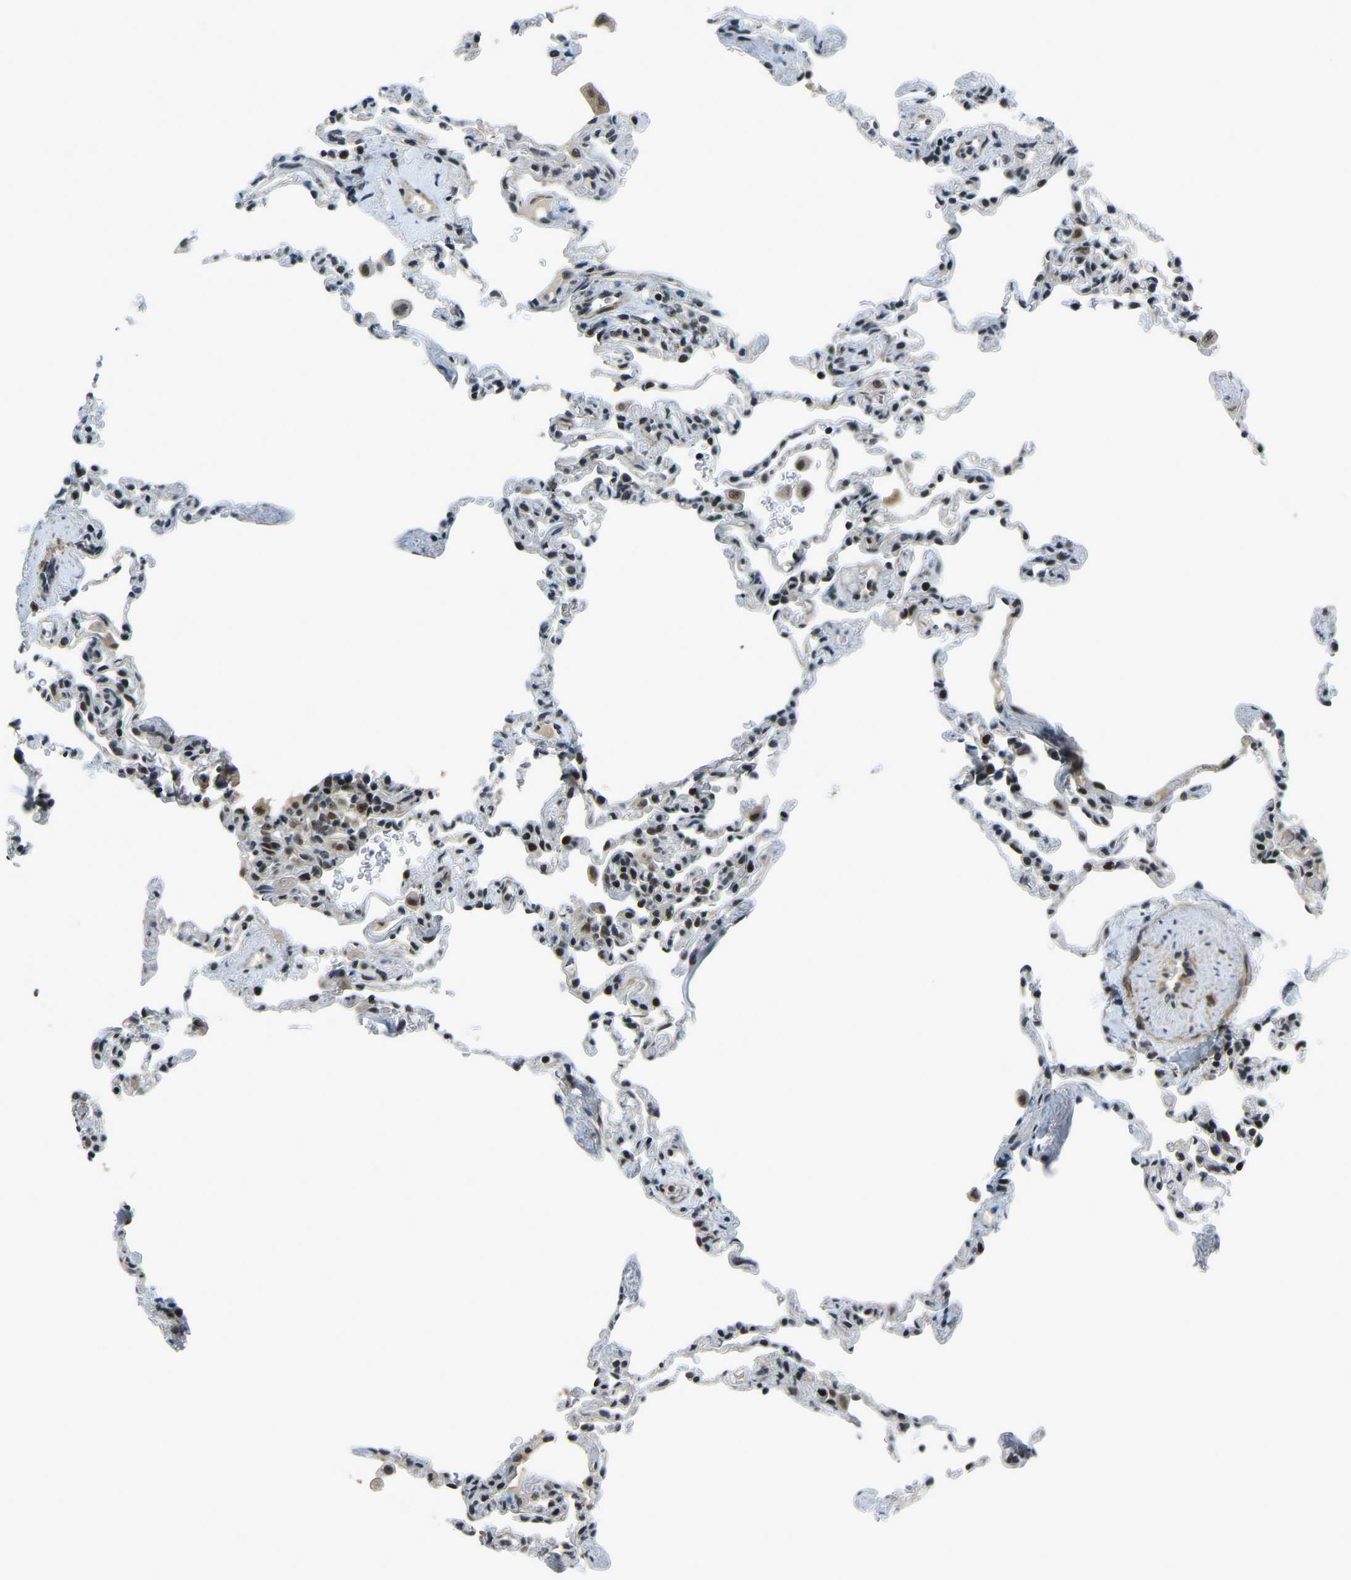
{"staining": {"intensity": "weak", "quantity": "<25%", "location": "nuclear"}, "tissue": "lung", "cell_type": "Alveolar cells", "image_type": "normal", "snomed": [{"axis": "morphology", "description": "Normal tissue, NOS"}, {"axis": "topography", "description": "Lung"}], "caption": "Image shows no protein expression in alveolar cells of normal lung.", "gene": "PRCC", "patient": {"sex": "male", "age": 59}}